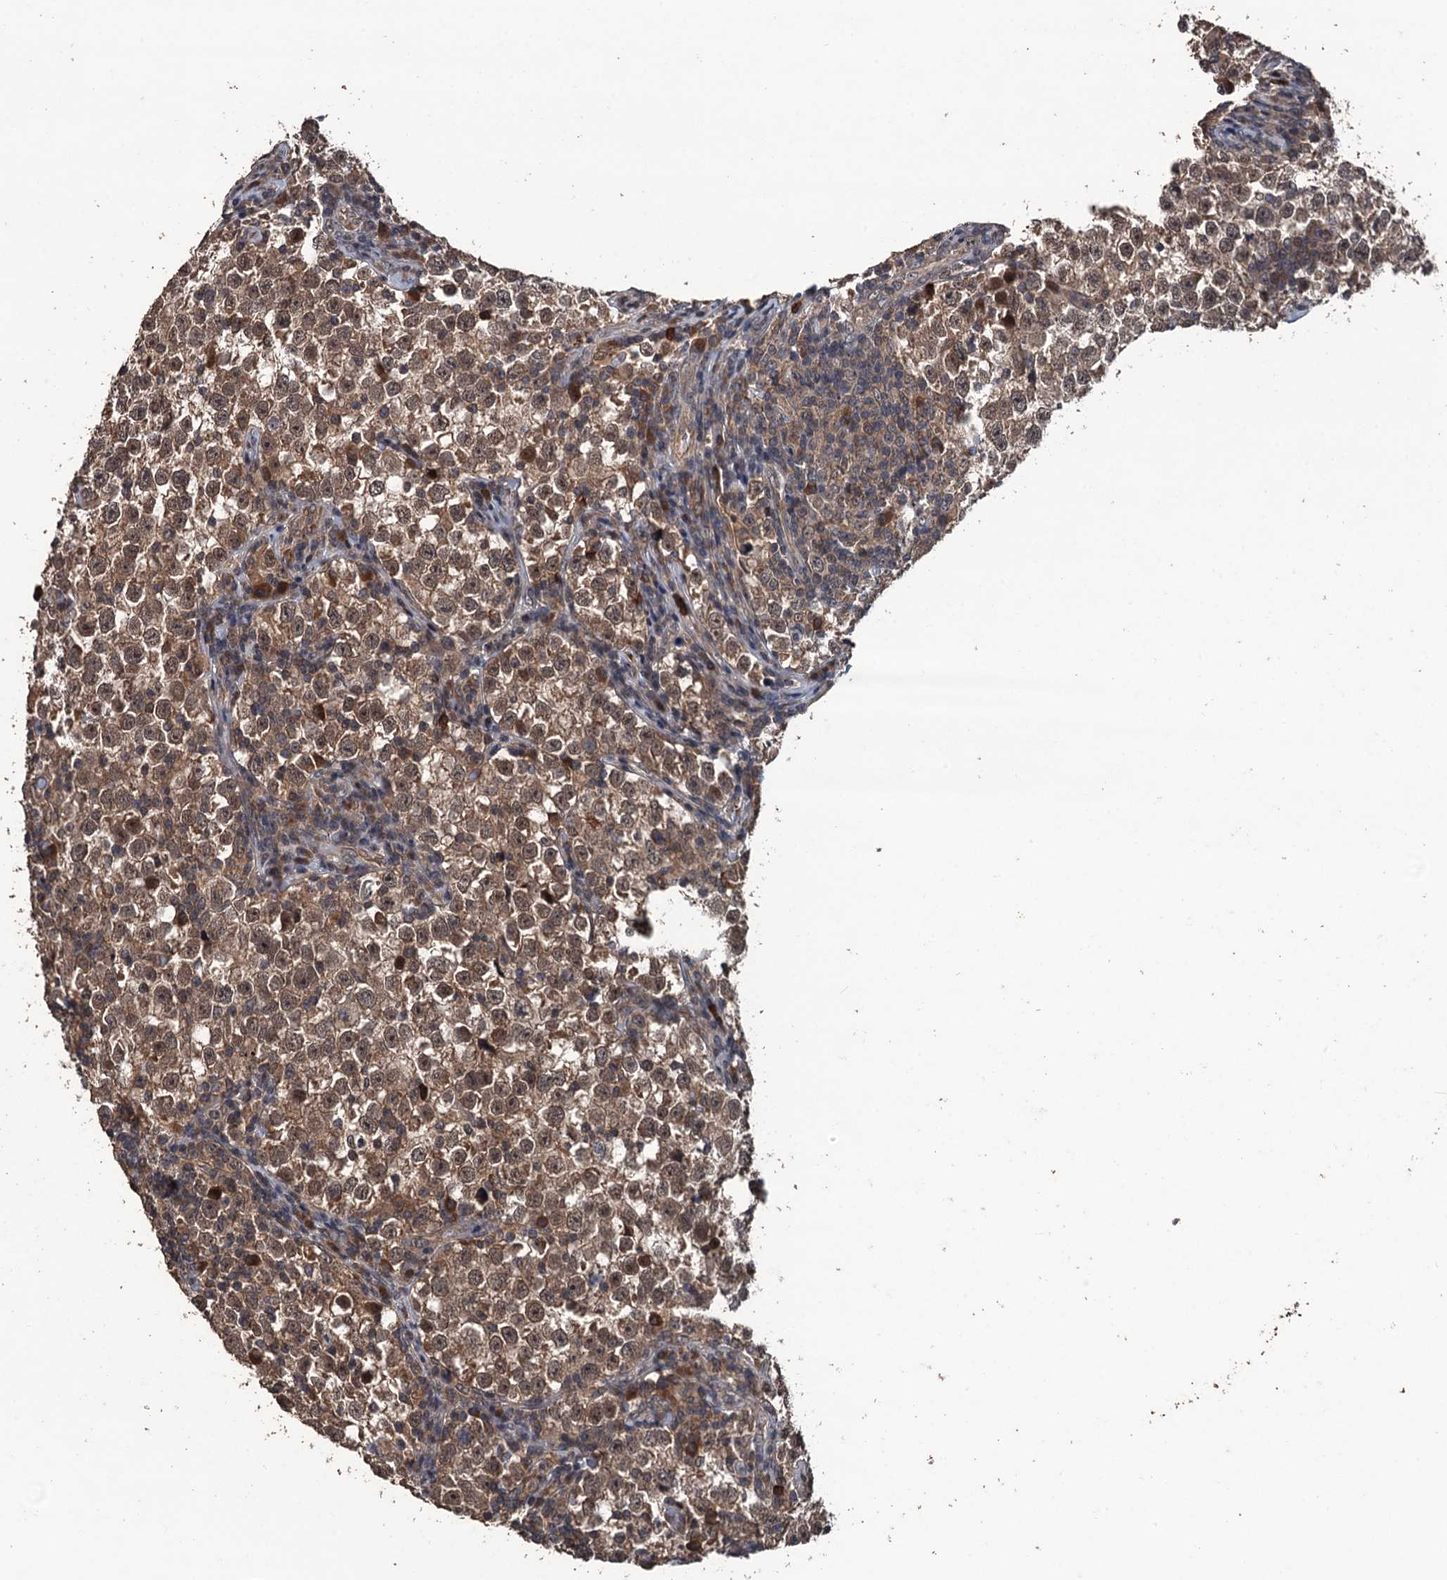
{"staining": {"intensity": "moderate", "quantity": ">75%", "location": "cytoplasmic/membranous,nuclear"}, "tissue": "testis cancer", "cell_type": "Tumor cells", "image_type": "cancer", "snomed": [{"axis": "morphology", "description": "Normal tissue, NOS"}, {"axis": "morphology", "description": "Seminoma, NOS"}, {"axis": "topography", "description": "Testis"}], "caption": "The micrograph displays staining of testis cancer (seminoma), revealing moderate cytoplasmic/membranous and nuclear protein staining (brown color) within tumor cells. The protein of interest is stained brown, and the nuclei are stained in blue (DAB (3,3'-diaminobenzidine) IHC with brightfield microscopy, high magnification).", "gene": "ZNF438", "patient": {"sex": "male", "age": 43}}